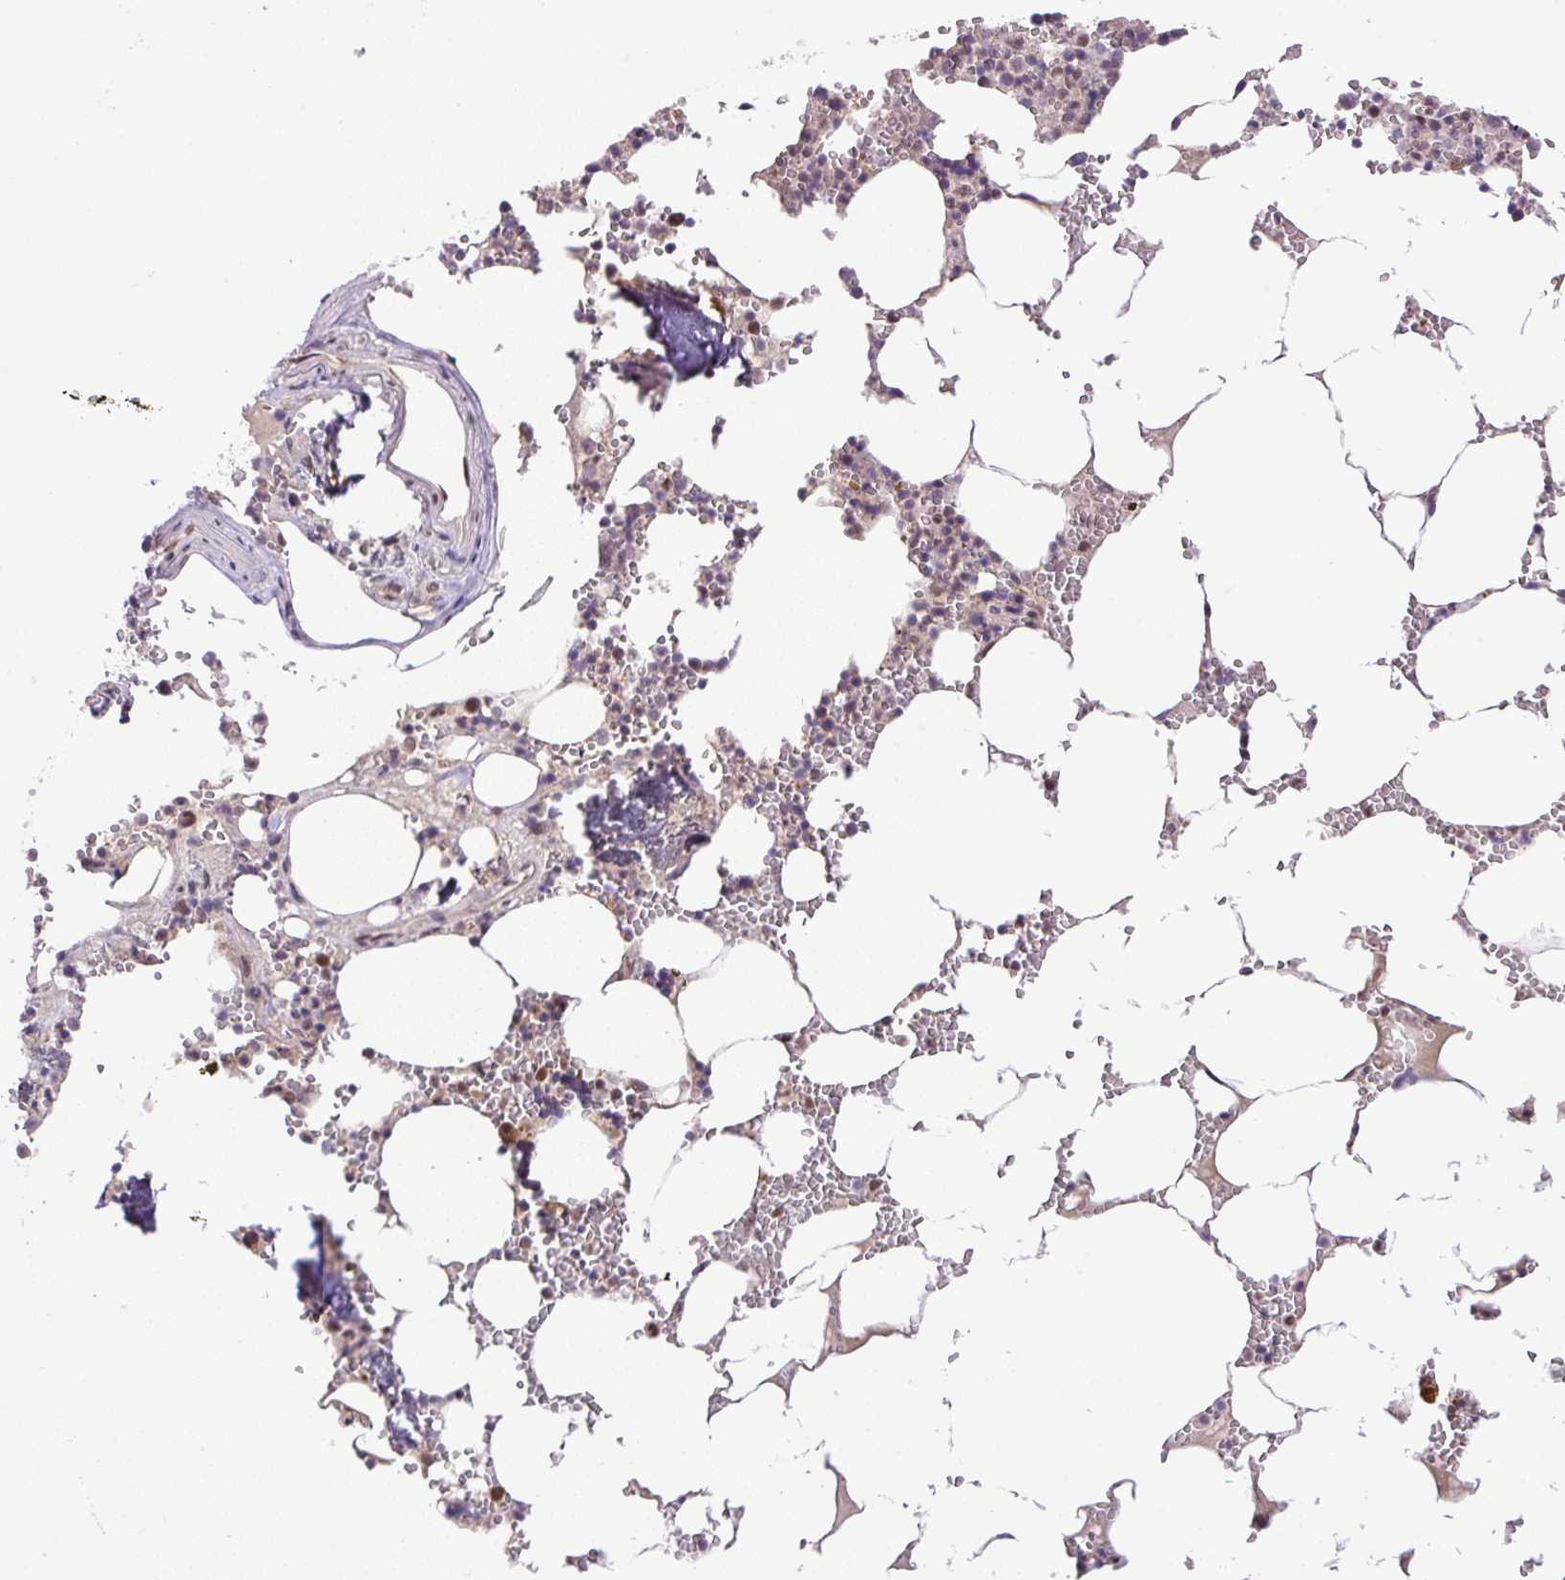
{"staining": {"intensity": "weak", "quantity": "<25%", "location": "nuclear"}, "tissue": "bone marrow", "cell_type": "Hematopoietic cells", "image_type": "normal", "snomed": [{"axis": "morphology", "description": "Normal tissue, NOS"}, {"axis": "topography", "description": "Bone marrow"}], "caption": "Hematopoietic cells show no significant expression in unremarkable bone marrow.", "gene": "SGTA", "patient": {"sex": "male", "age": 54}}